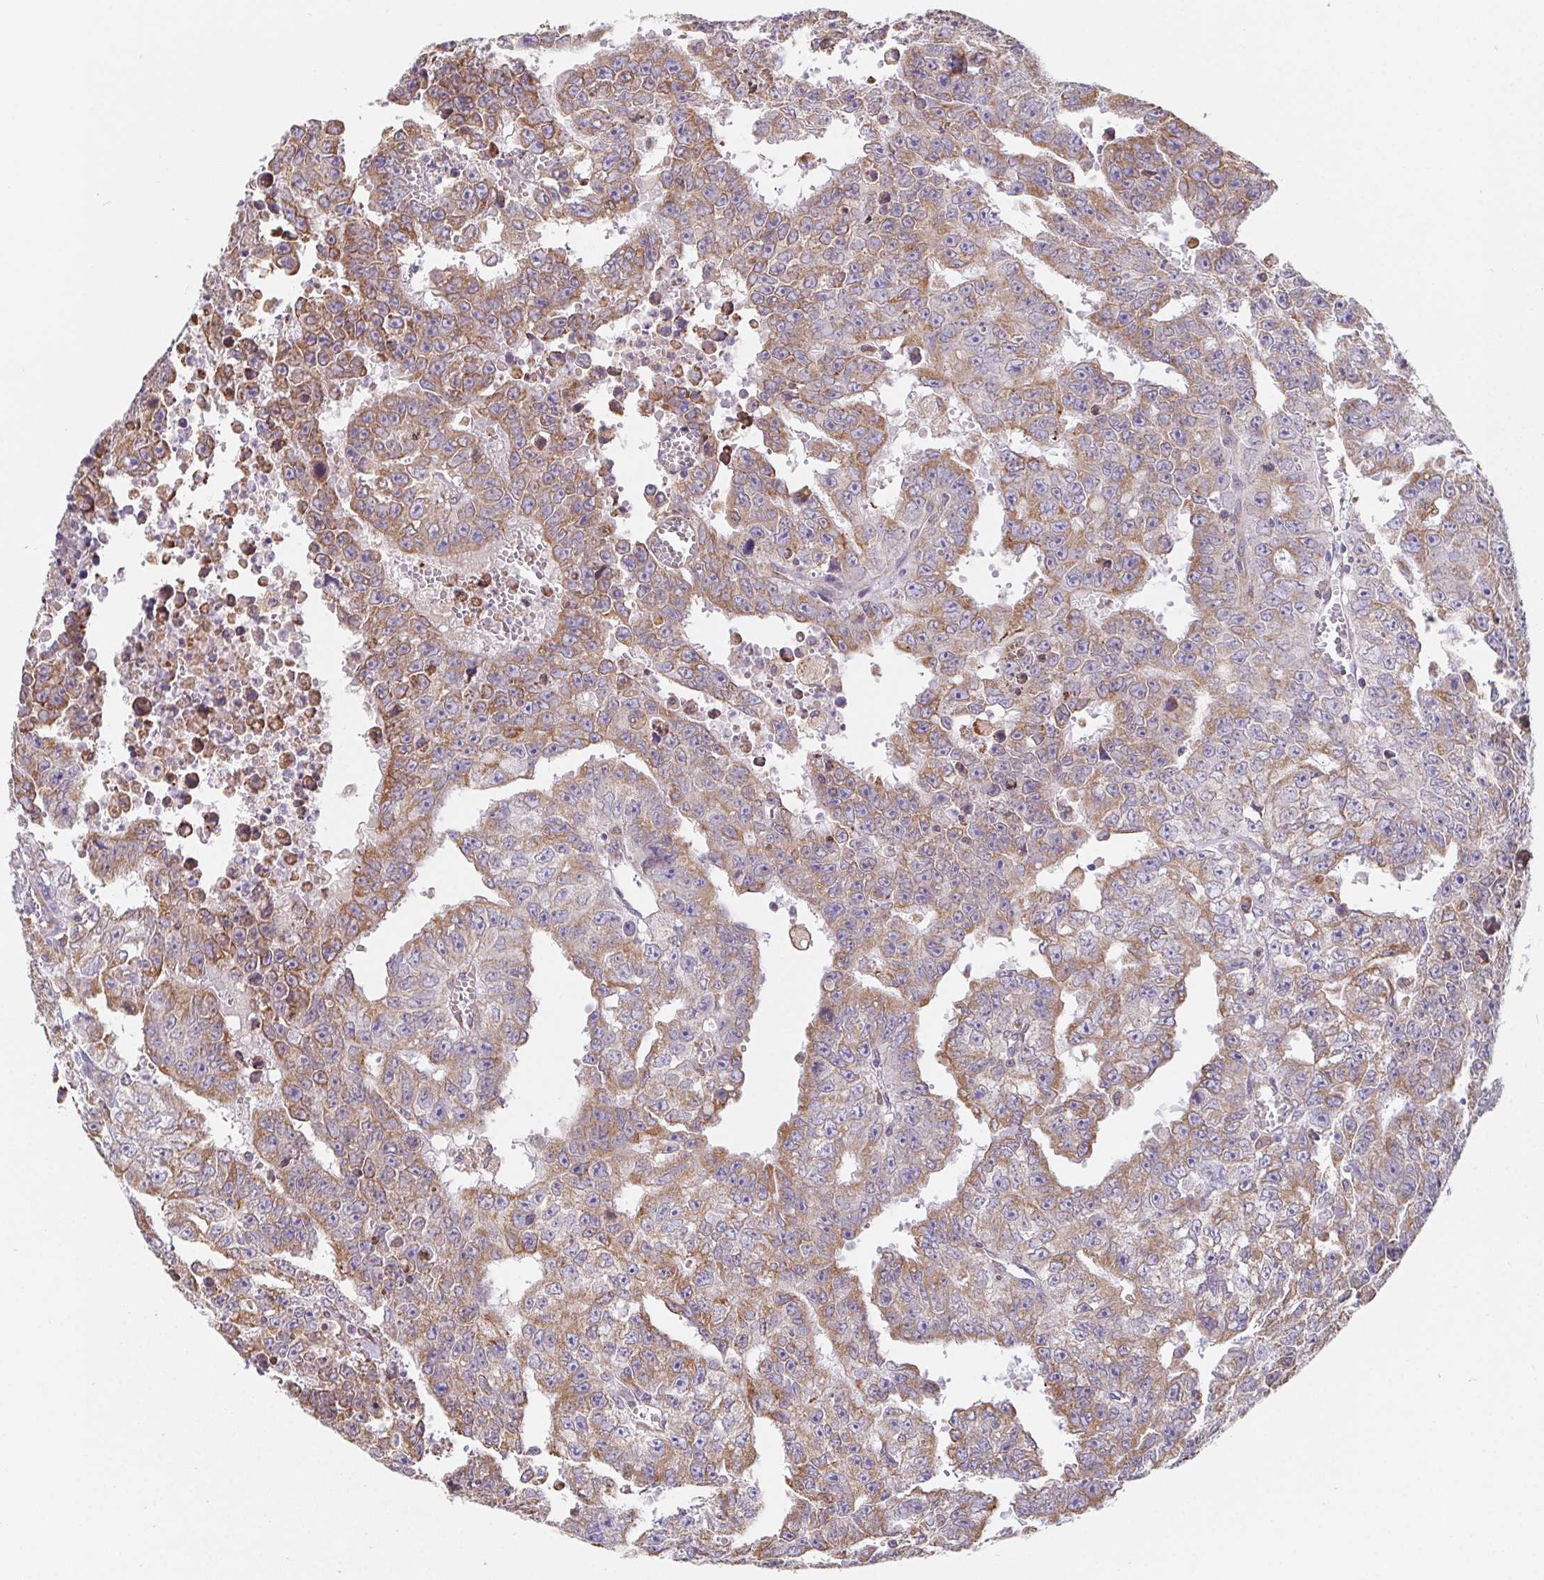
{"staining": {"intensity": "moderate", "quantity": ">75%", "location": "cytoplasmic/membranous"}, "tissue": "testis cancer", "cell_type": "Tumor cells", "image_type": "cancer", "snomed": [{"axis": "morphology", "description": "Carcinoma, Embryonal, NOS"}, {"axis": "morphology", "description": "Teratoma, malignant, NOS"}, {"axis": "topography", "description": "Testis"}], "caption": "Tumor cells show medium levels of moderate cytoplasmic/membranous staining in about >75% of cells in testis cancer.", "gene": "ADAM8", "patient": {"sex": "male", "age": 24}}